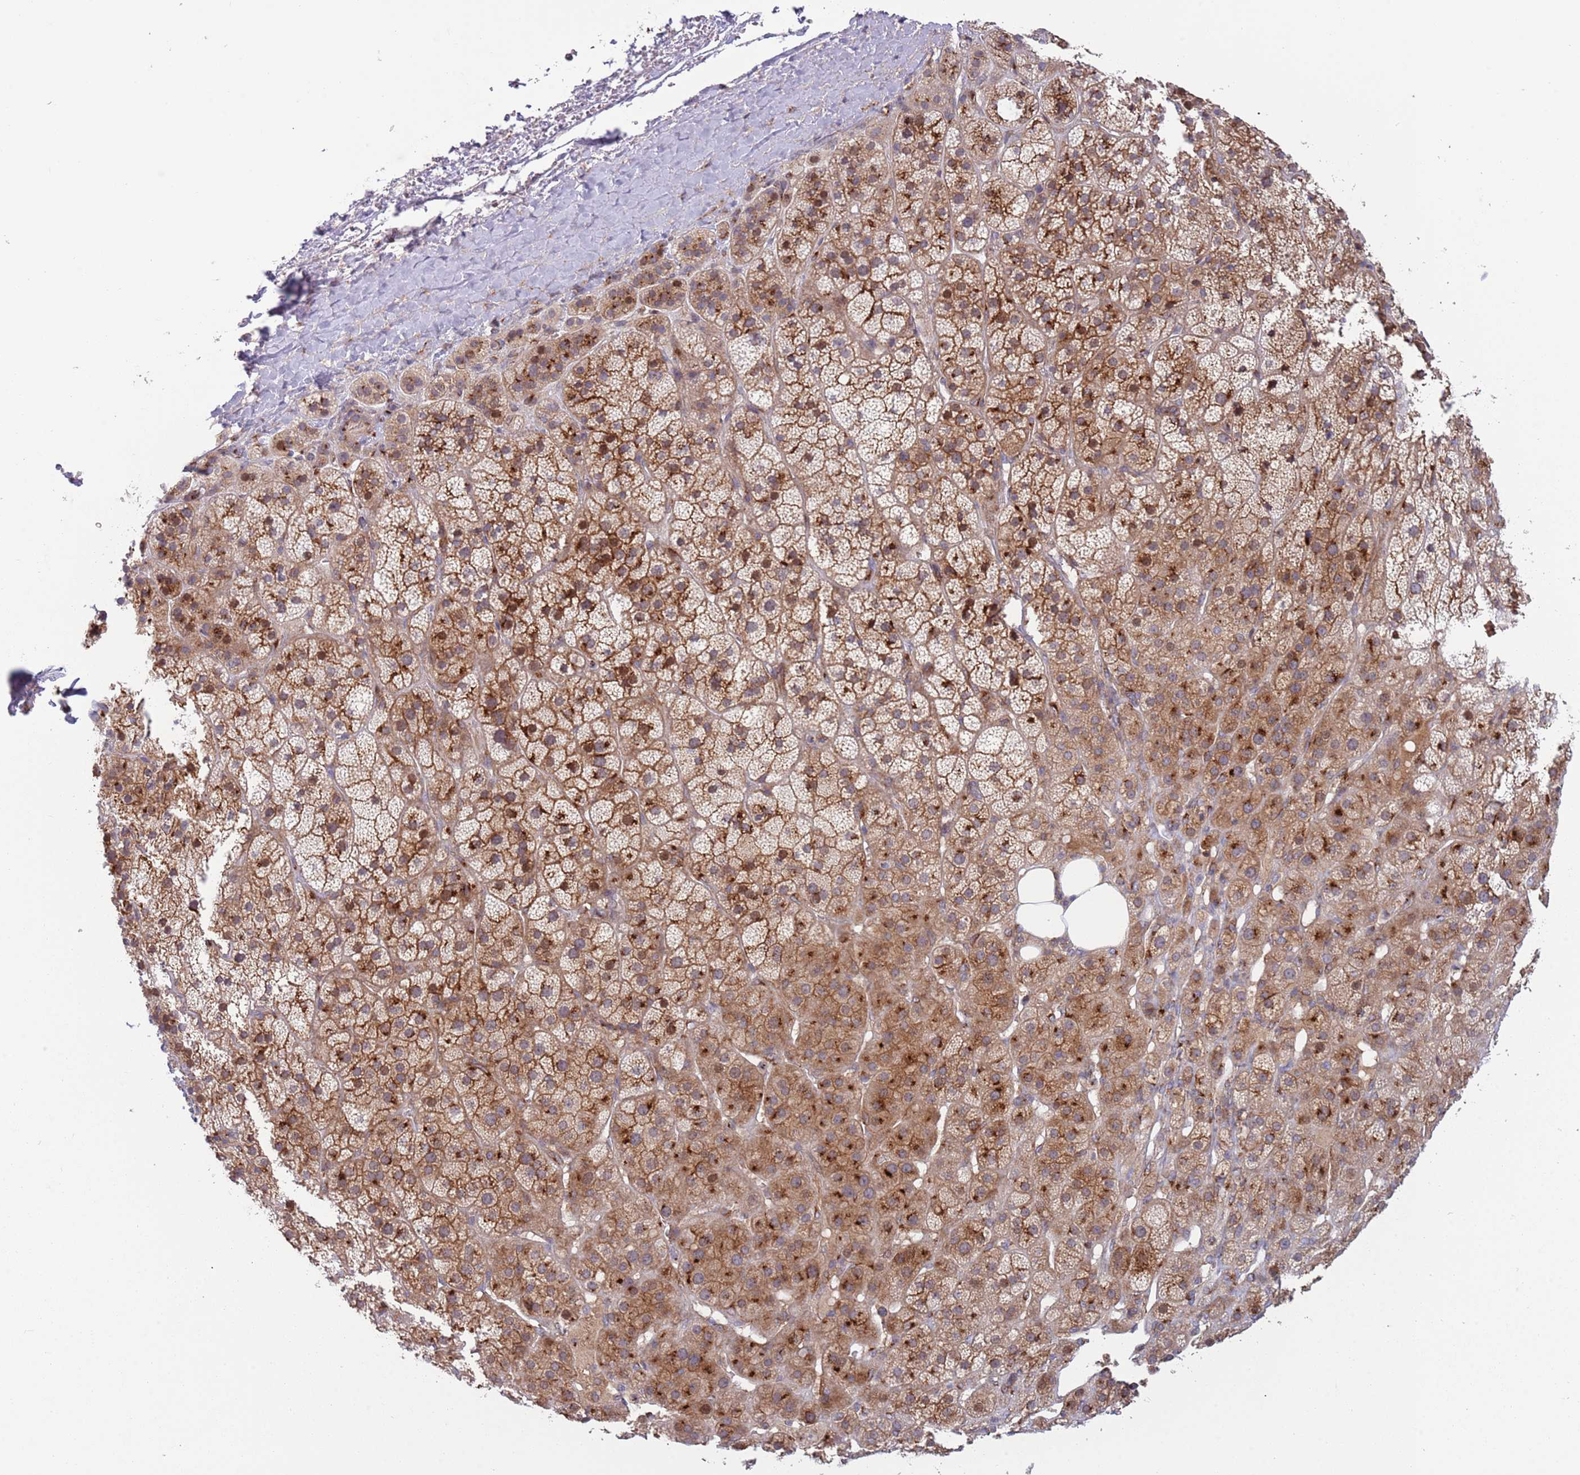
{"staining": {"intensity": "strong", "quantity": "25%-75%", "location": "cytoplasmic/membranous"}, "tissue": "adrenal gland", "cell_type": "Glandular cells", "image_type": "normal", "snomed": [{"axis": "morphology", "description": "Normal tissue, NOS"}, {"axis": "topography", "description": "Adrenal gland"}], "caption": "IHC photomicrograph of benign adrenal gland: adrenal gland stained using IHC shows high levels of strong protein expression localized specifically in the cytoplasmic/membranous of glandular cells, appearing as a cytoplasmic/membranous brown color.", "gene": "BTBD7", "patient": {"sex": "female", "age": 70}}